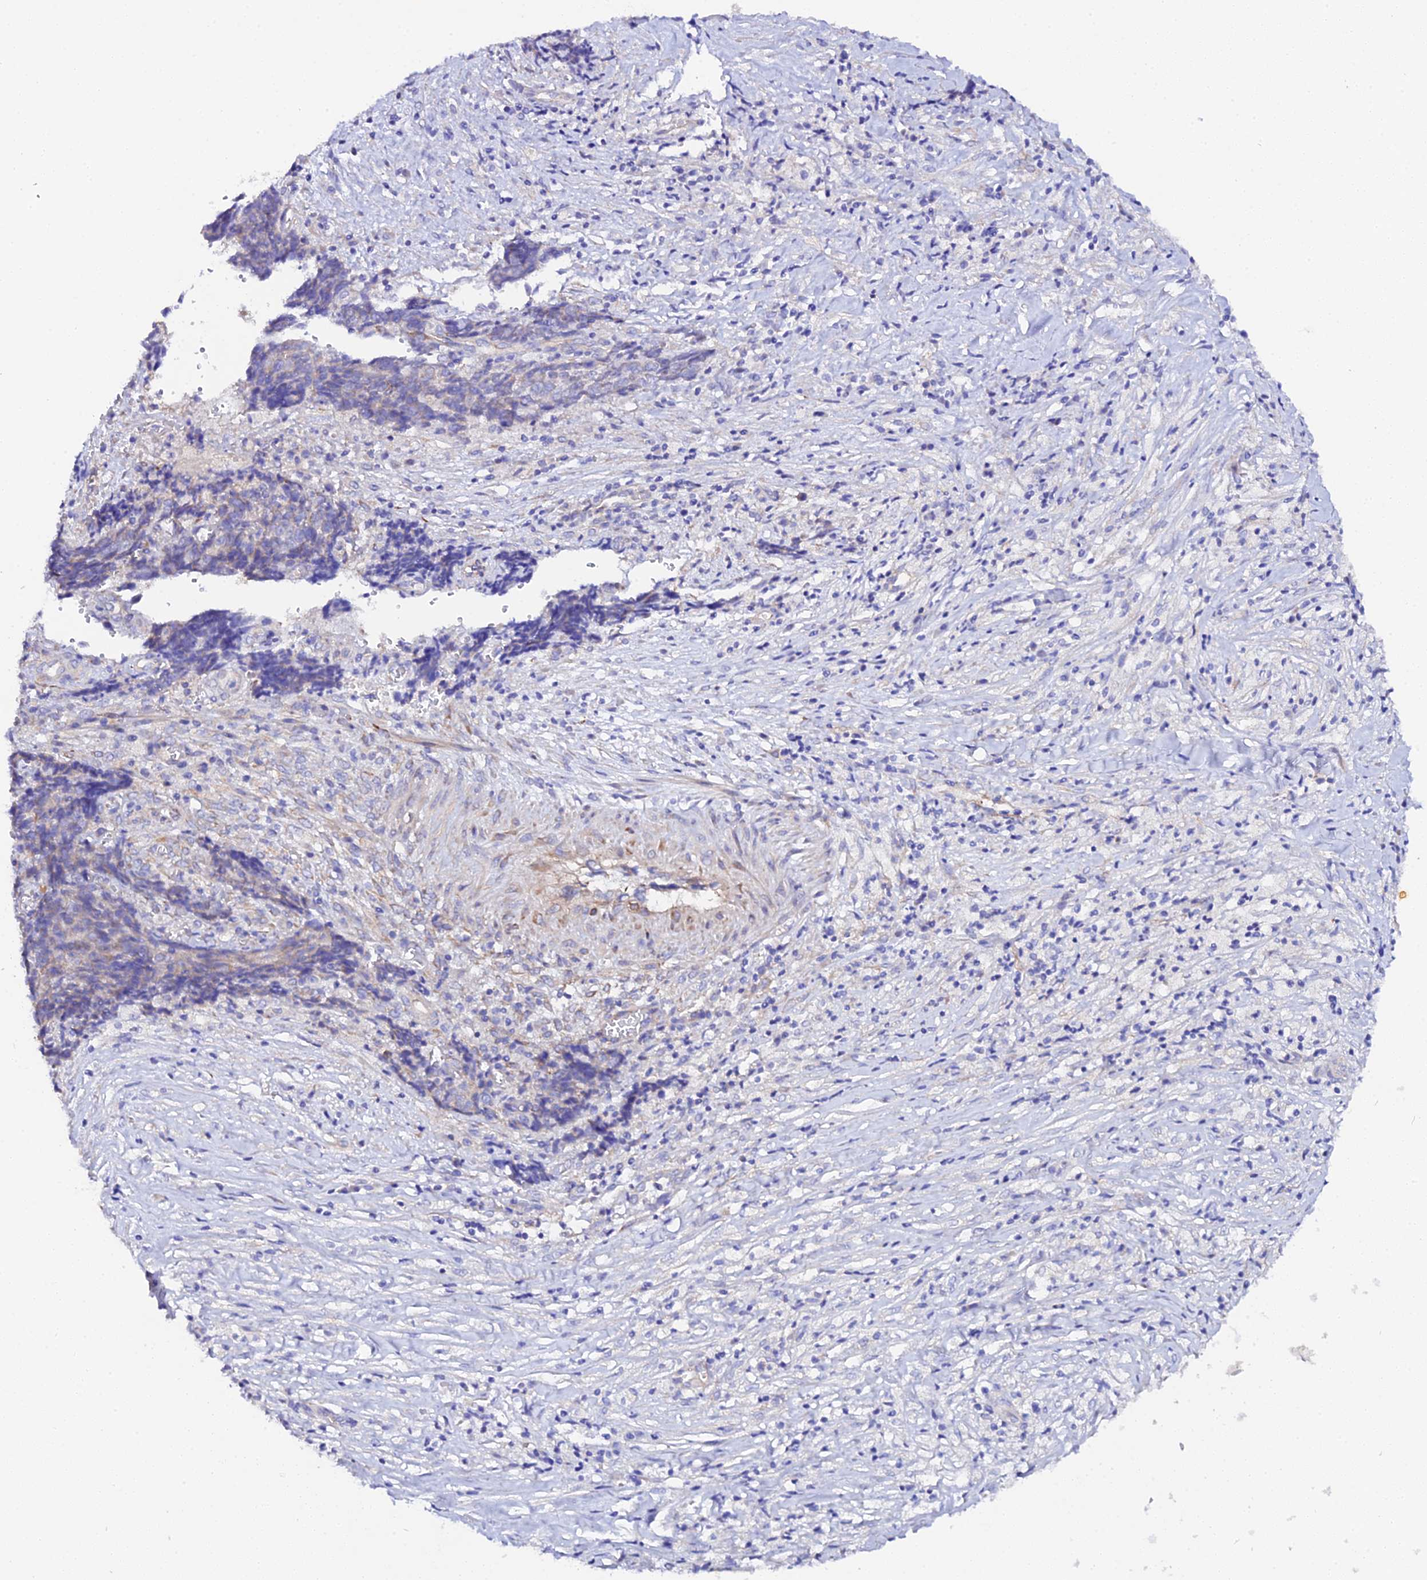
{"staining": {"intensity": "weak", "quantity": "<25%", "location": "cytoplasmic/membranous"}, "tissue": "ovarian cancer", "cell_type": "Tumor cells", "image_type": "cancer", "snomed": [{"axis": "morphology", "description": "Carcinoma, endometroid"}, {"axis": "topography", "description": "Ovary"}], "caption": "This photomicrograph is of endometroid carcinoma (ovarian) stained with immunohistochemistry (IHC) to label a protein in brown with the nuclei are counter-stained blue. There is no positivity in tumor cells.", "gene": "CFAP45", "patient": {"sex": "female", "age": 42}}